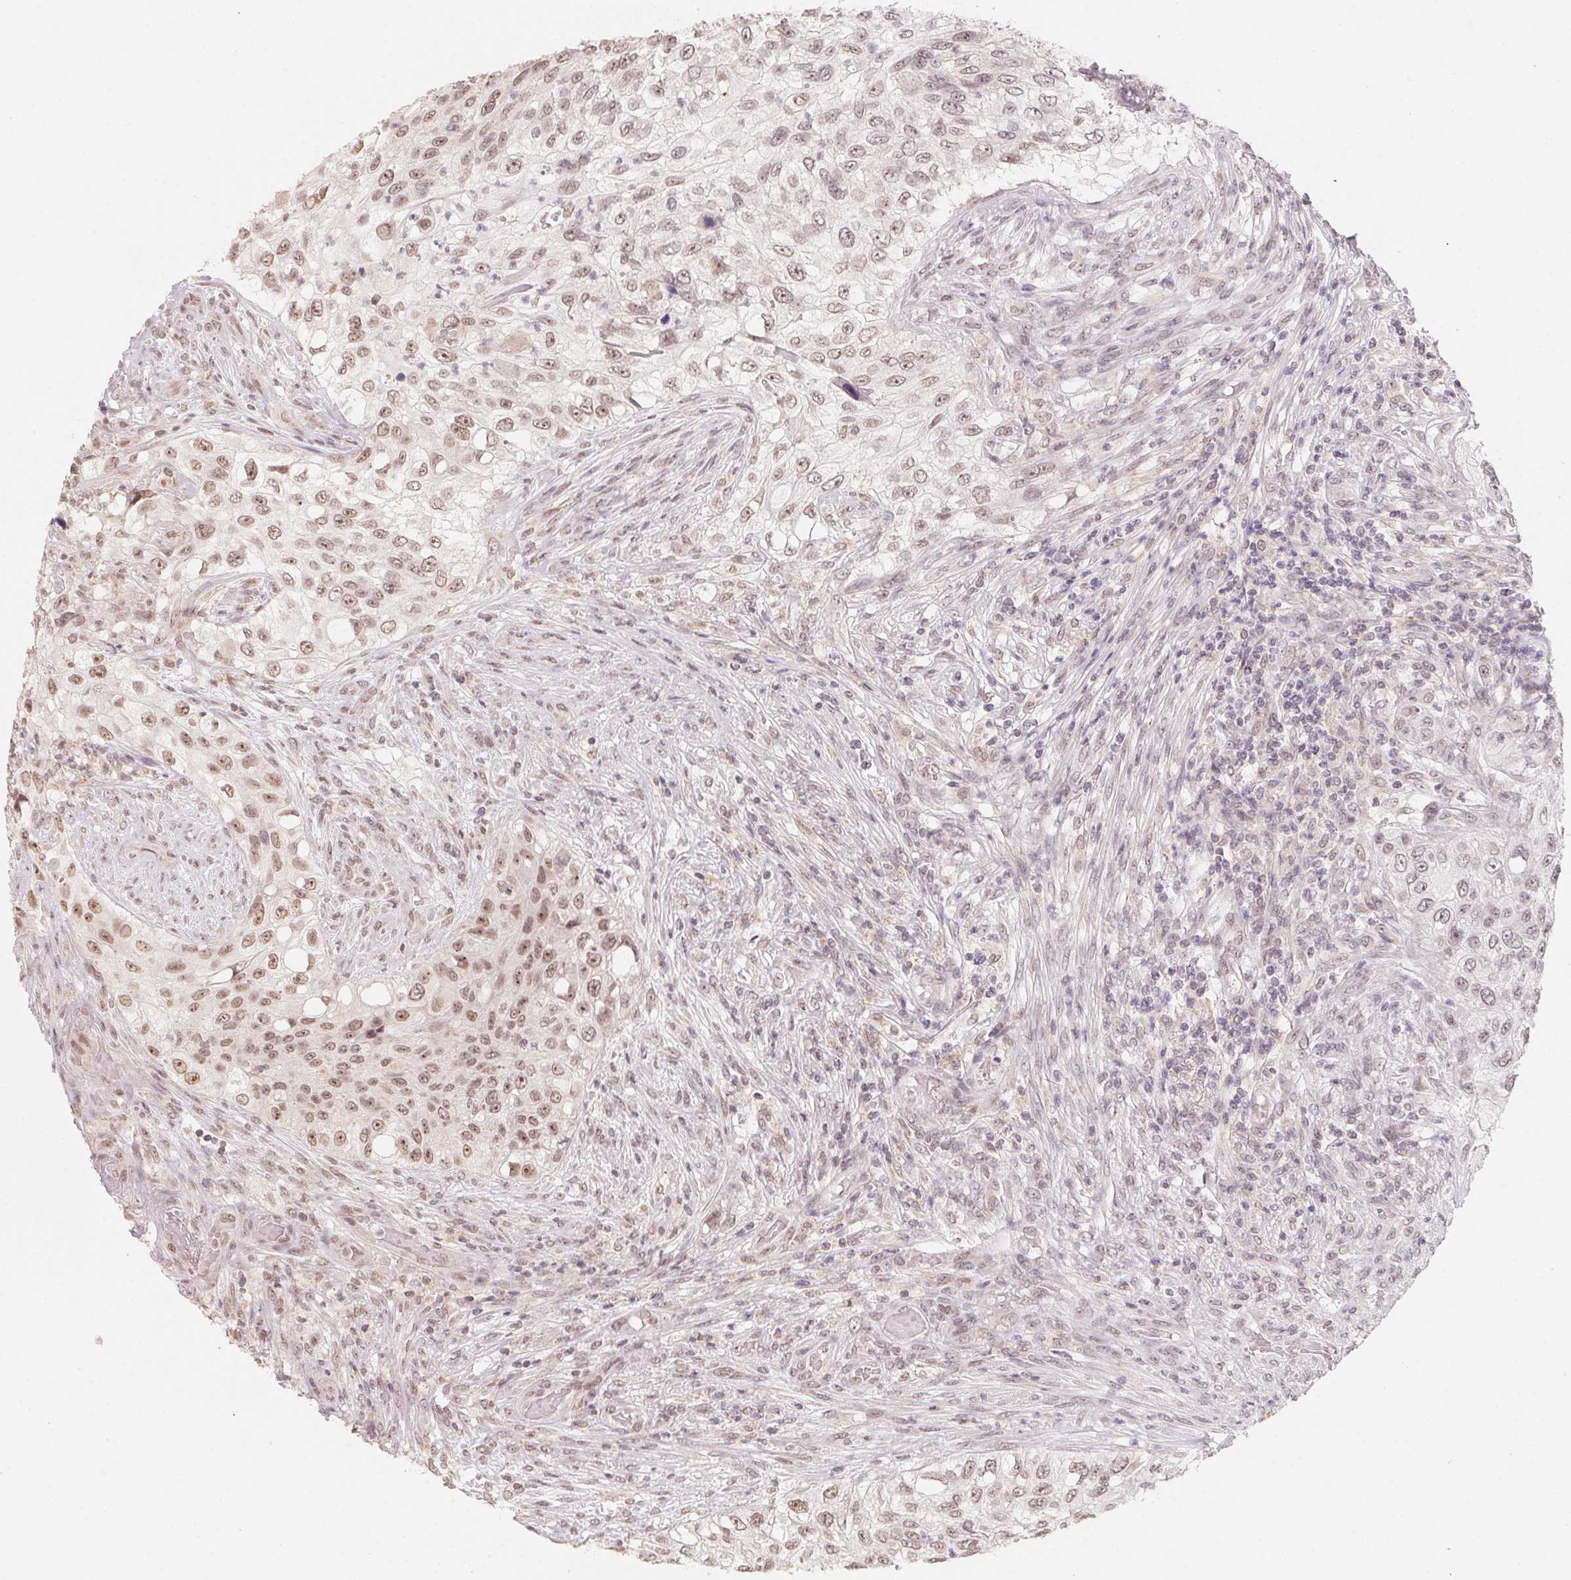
{"staining": {"intensity": "moderate", "quantity": ">75%", "location": "nuclear"}, "tissue": "urothelial cancer", "cell_type": "Tumor cells", "image_type": "cancer", "snomed": [{"axis": "morphology", "description": "Urothelial carcinoma, High grade"}, {"axis": "topography", "description": "Urinary bladder"}], "caption": "Immunohistochemistry photomicrograph of human high-grade urothelial carcinoma stained for a protein (brown), which shows medium levels of moderate nuclear expression in approximately >75% of tumor cells.", "gene": "ANKRD31", "patient": {"sex": "female", "age": 60}}